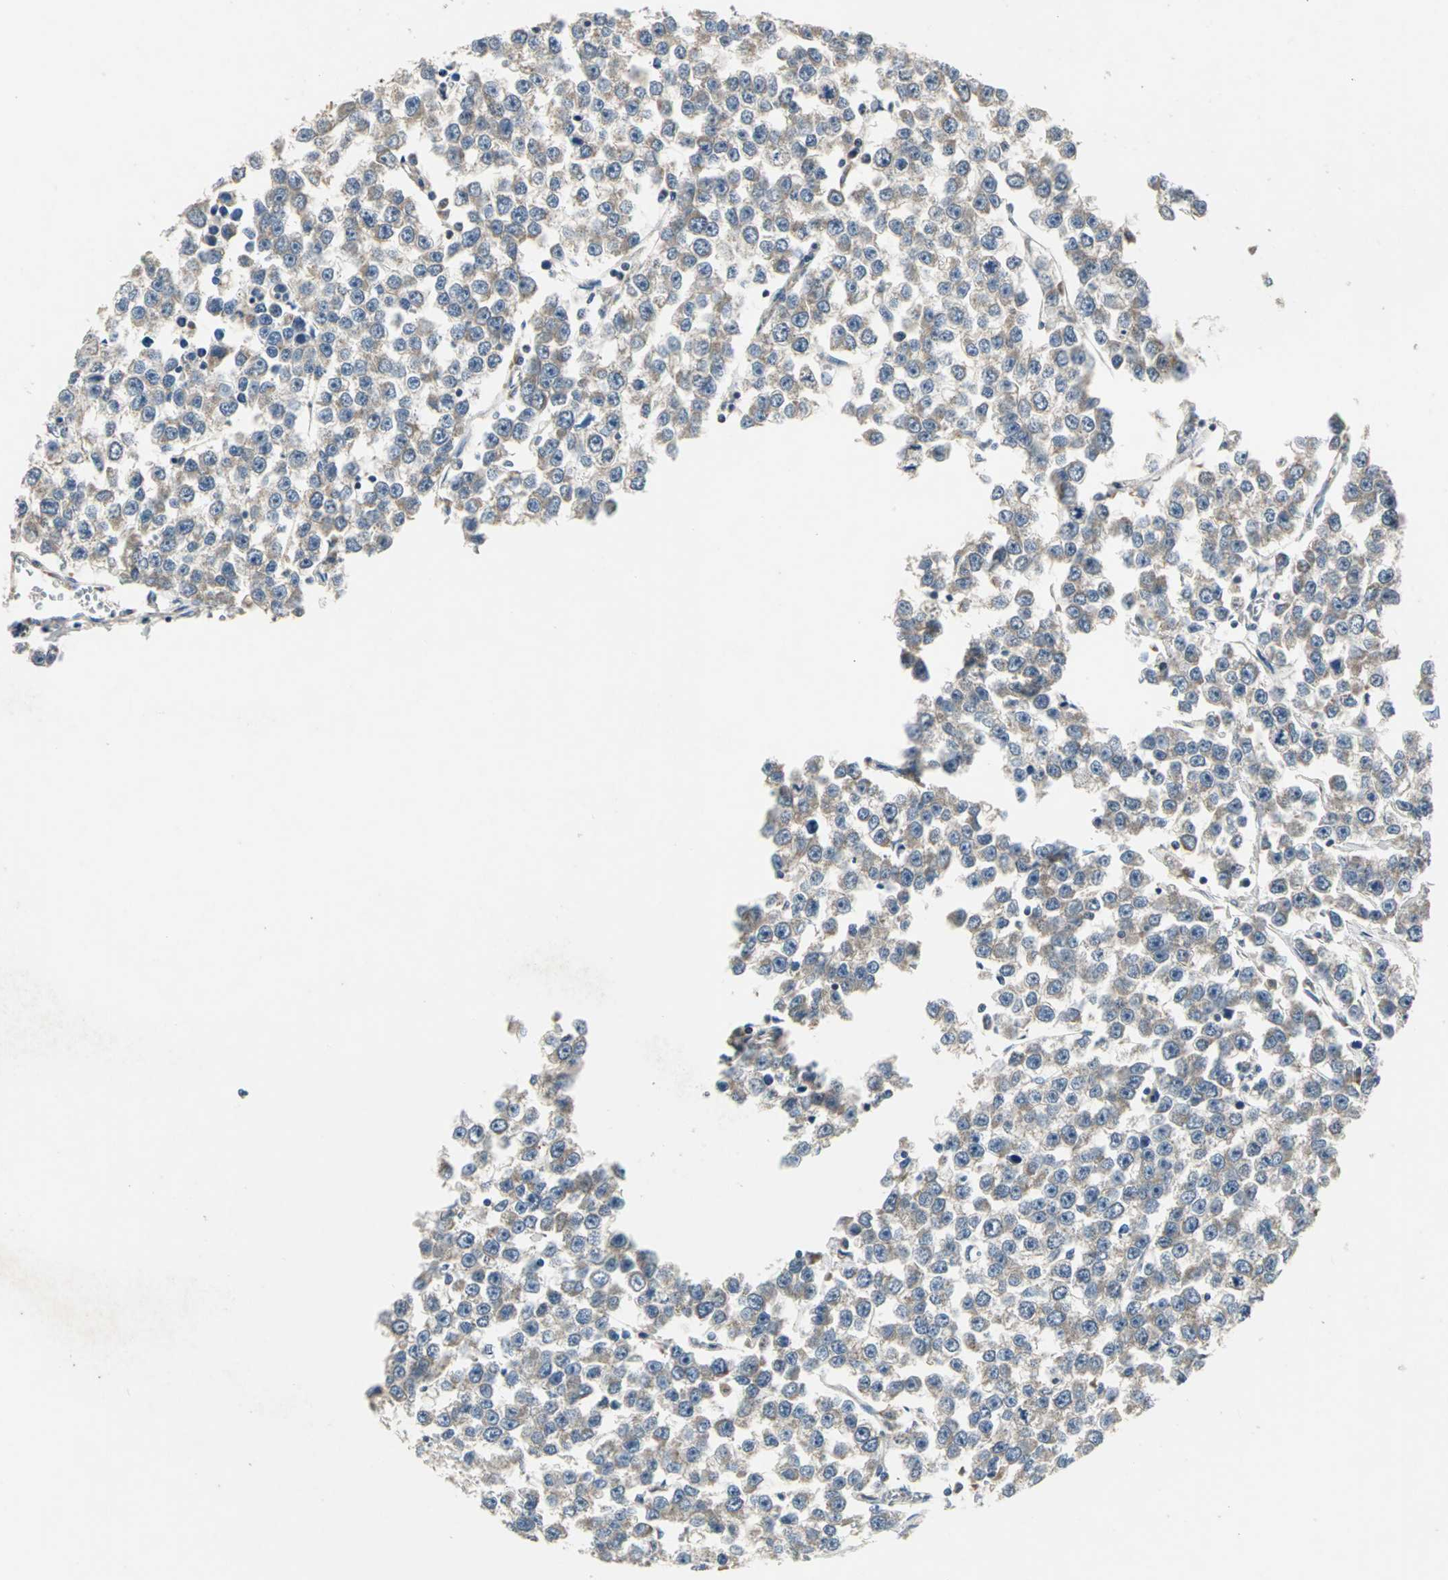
{"staining": {"intensity": "weak", "quantity": ">75%", "location": "cytoplasmic/membranous"}, "tissue": "testis cancer", "cell_type": "Tumor cells", "image_type": "cancer", "snomed": [{"axis": "morphology", "description": "Seminoma, NOS"}, {"axis": "morphology", "description": "Carcinoma, Embryonal, NOS"}, {"axis": "topography", "description": "Testis"}], "caption": "A high-resolution histopathology image shows IHC staining of testis cancer (embryonal carcinoma), which displays weak cytoplasmic/membranous staining in about >75% of tumor cells.", "gene": "JADE3", "patient": {"sex": "male", "age": 52}}